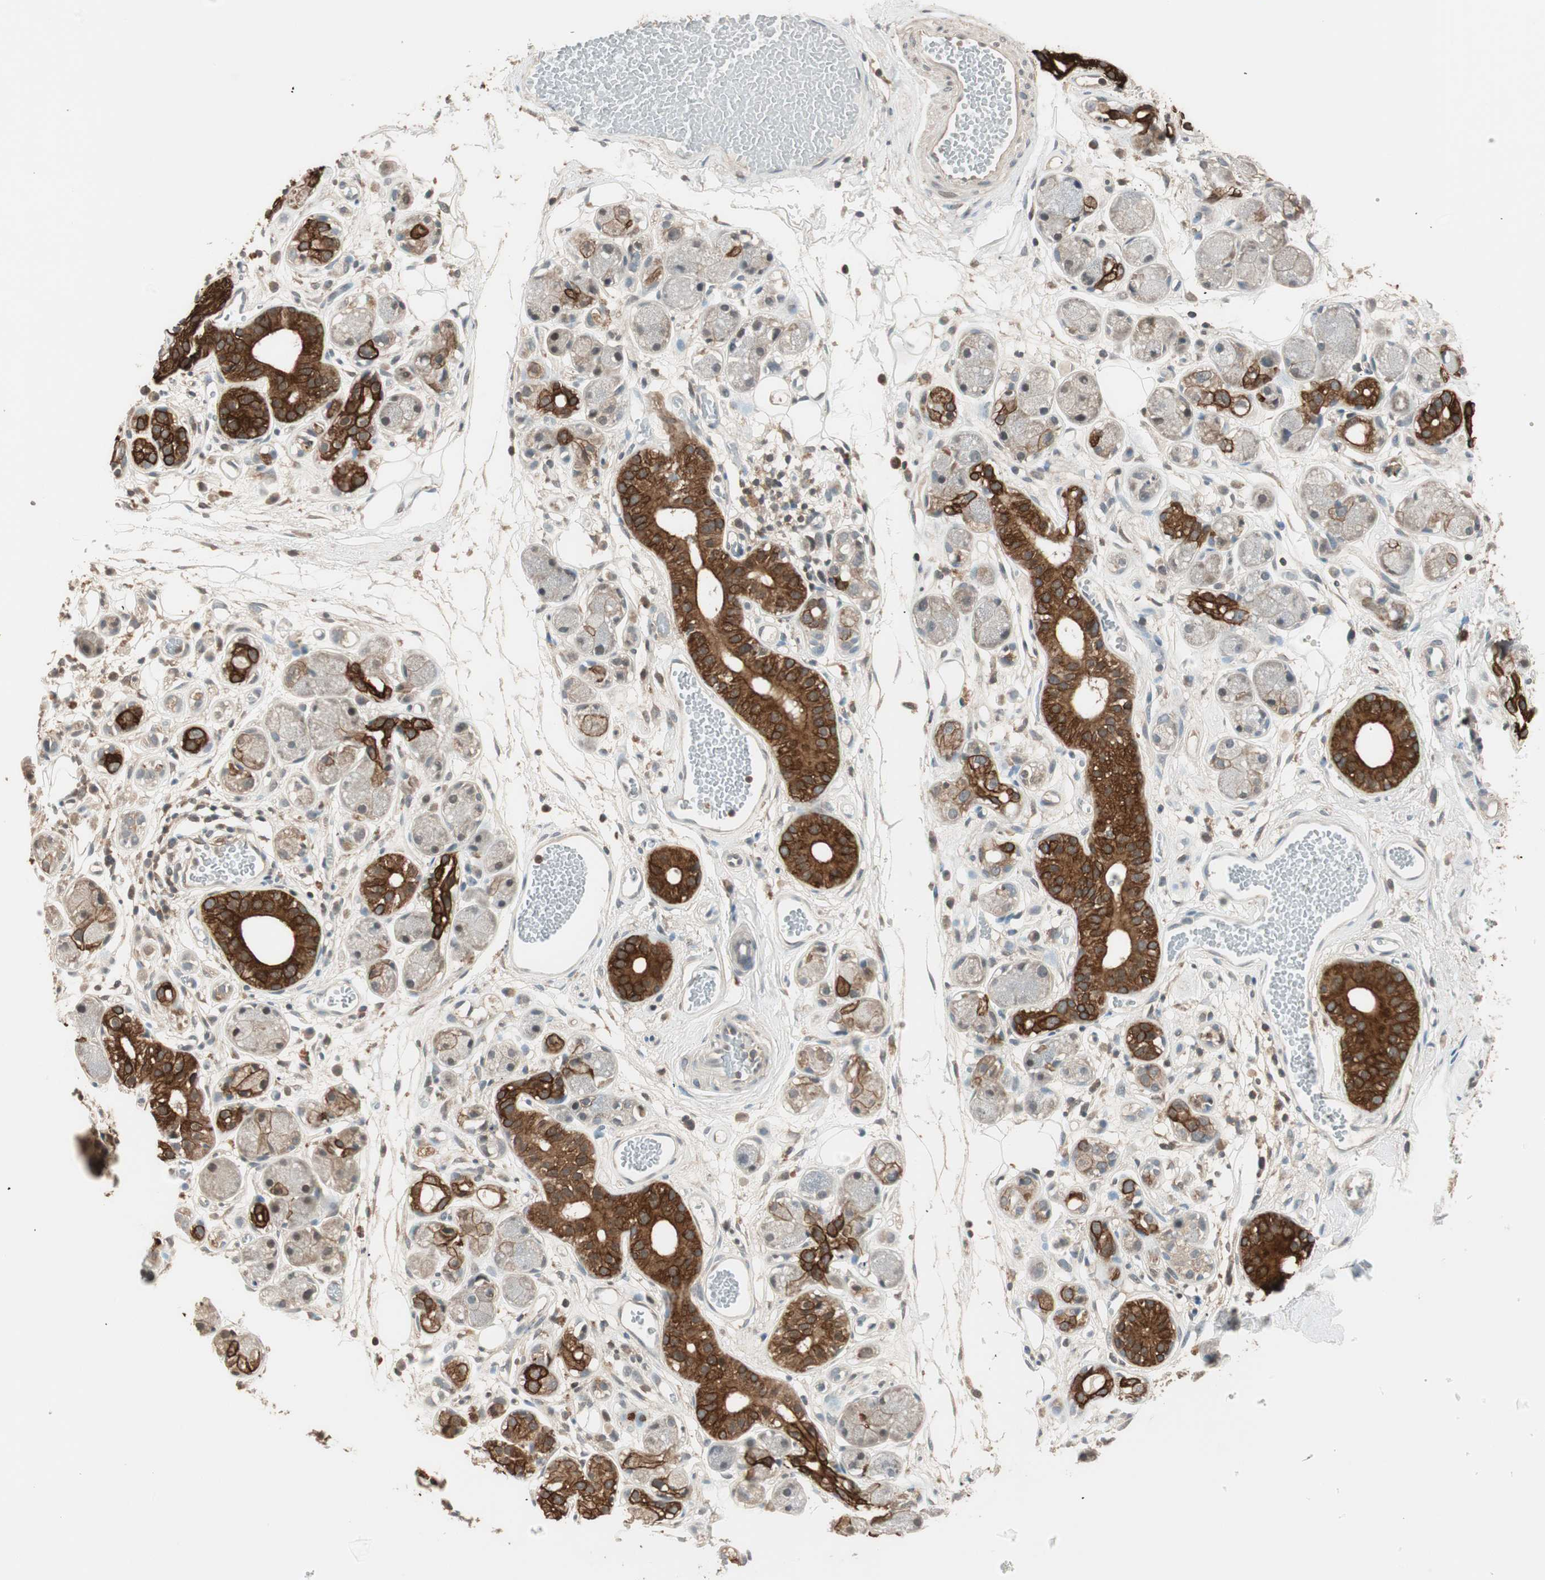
{"staining": {"intensity": "moderate", "quantity": "25%-75%", "location": "cytoplasmic/membranous"}, "tissue": "adipose tissue", "cell_type": "Adipocytes", "image_type": "normal", "snomed": [{"axis": "morphology", "description": "Normal tissue, NOS"}, {"axis": "morphology", "description": "Inflammation, NOS"}, {"axis": "topography", "description": "Vascular tissue"}, {"axis": "topography", "description": "Salivary gland"}], "caption": "The micrograph shows immunohistochemical staining of normal adipose tissue. There is moderate cytoplasmic/membranous staining is appreciated in about 25%-75% of adipocytes.", "gene": "TRIM21", "patient": {"sex": "female", "age": 75}}